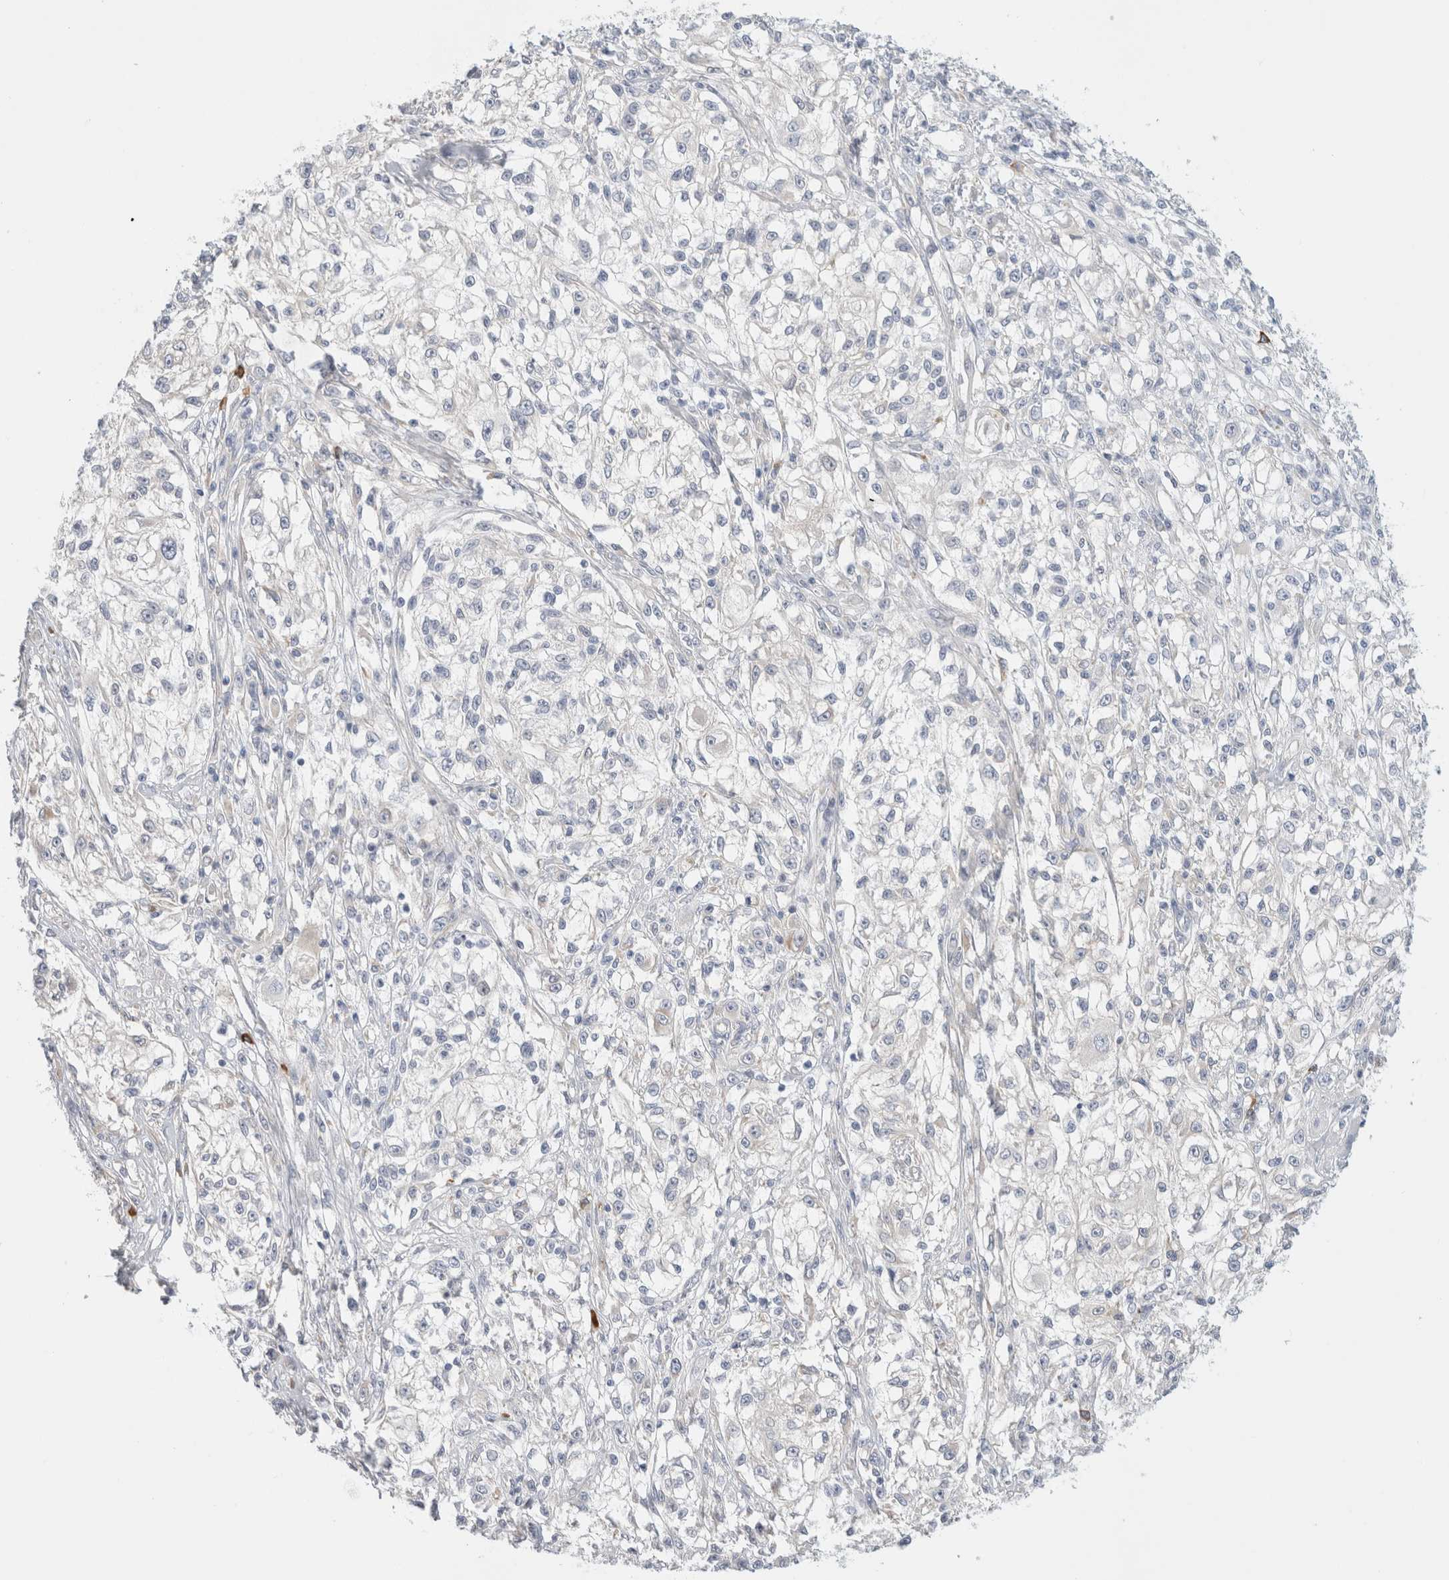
{"staining": {"intensity": "negative", "quantity": "none", "location": "none"}, "tissue": "melanoma", "cell_type": "Tumor cells", "image_type": "cancer", "snomed": [{"axis": "morphology", "description": "Malignant melanoma, NOS"}, {"axis": "topography", "description": "Skin of head"}], "caption": "Immunohistochemistry (IHC) of human malignant melanoma shows no staining in tumor cells. The staining is performed using DAB (3,3'-diaminobenzidine) brown chromogen with nuclei counter-stained in using hematoxylin.", "gene": "CSK", "patient": {"sex": "male", "age": 83}}